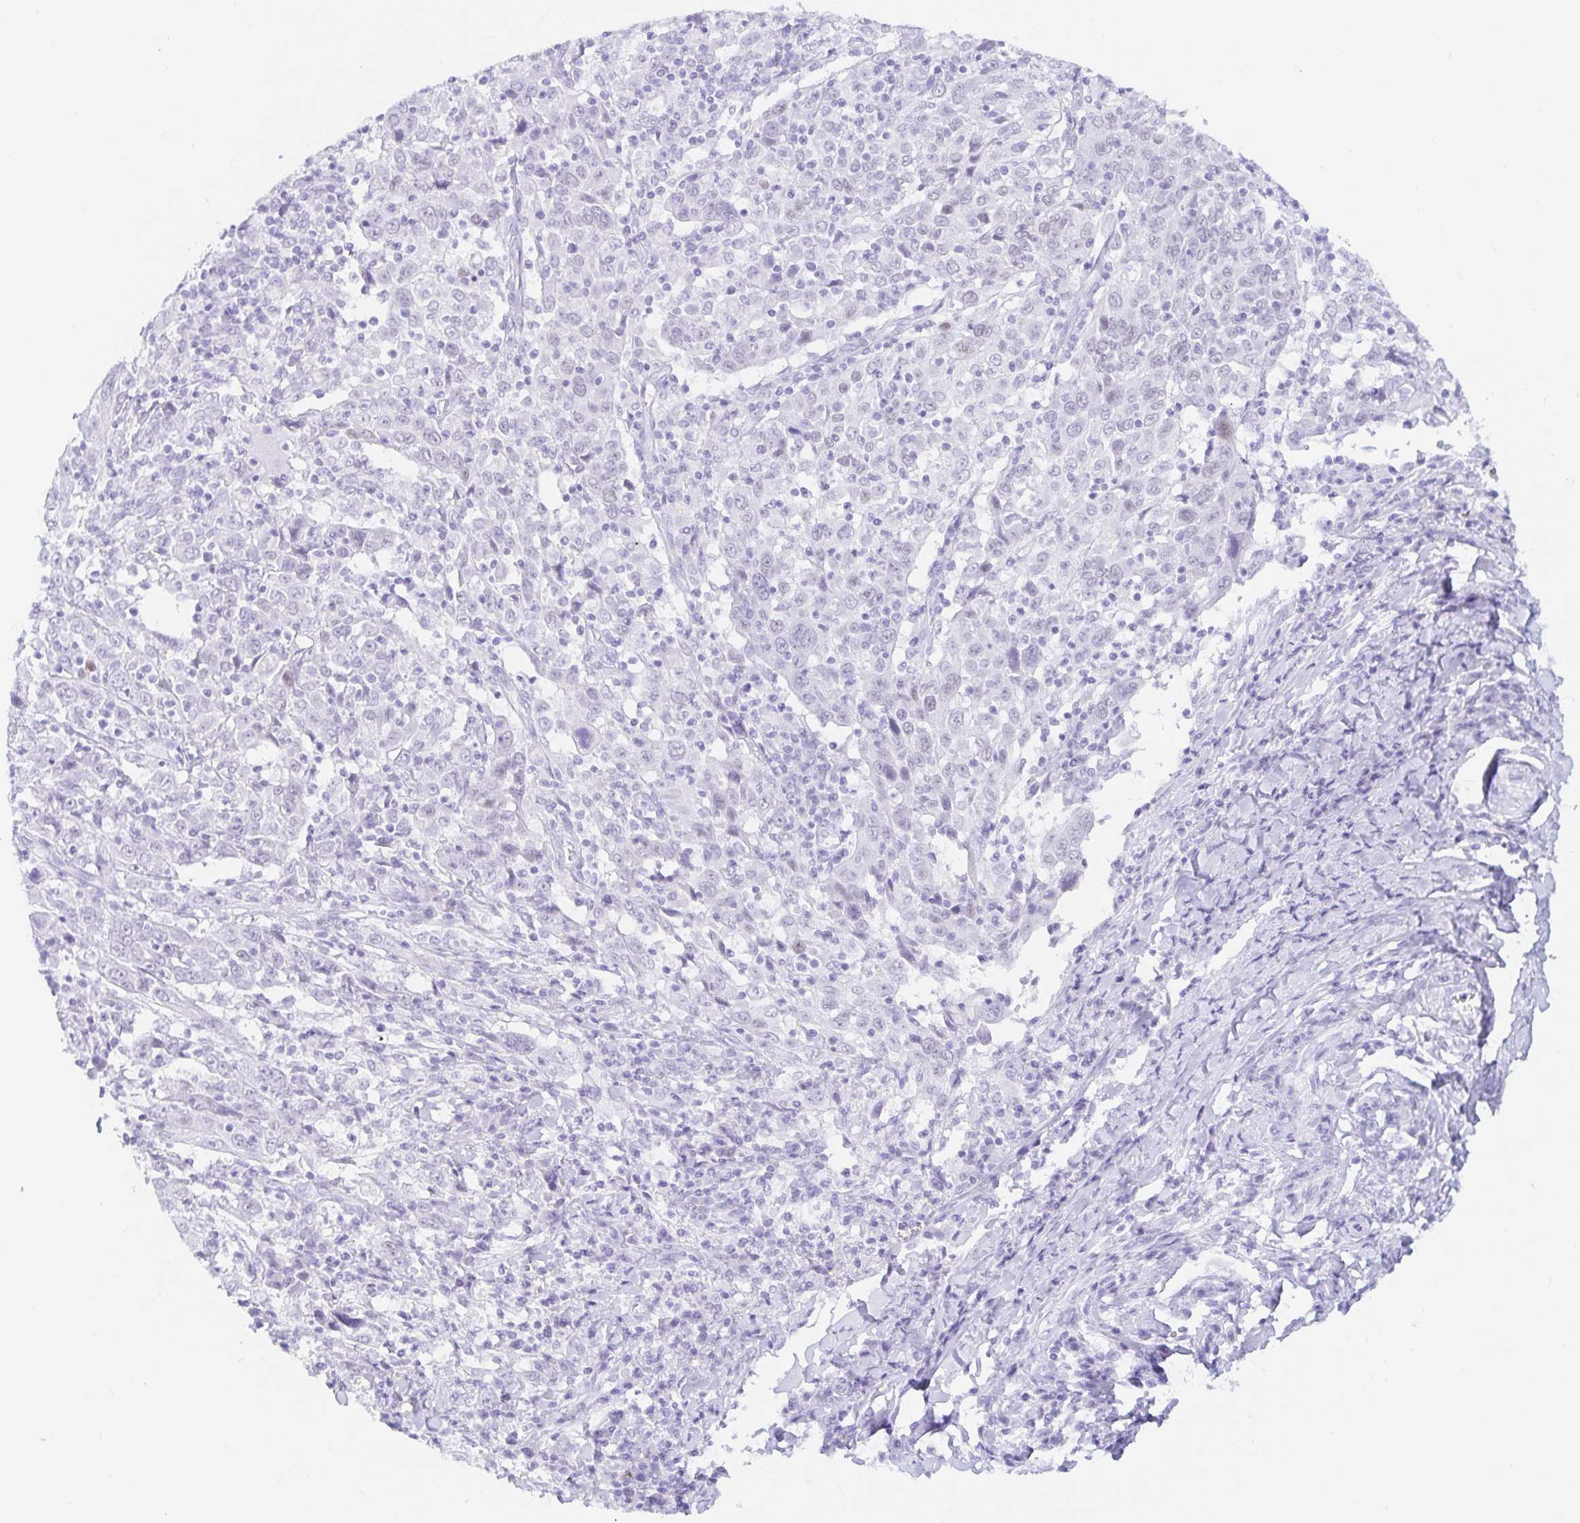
{"staining": {"intensity": "negative", "quantity": "none", "location": "none"}, "tissue": "cervical cancer", "cell_type": "Tumor cells", "image_type": "cancer", "snomed": [{"axis": "morphology", "description": "Squamous cell carcinoma, NOS"}, {"axis": "topography", "description": "Cervix"}], "caption": "This is an immunohistochemistry image of cervical cancer. There is no expression in tumor cells.", "gene": "OR6T1", "patient": {"sex": "female", "age": 46}}